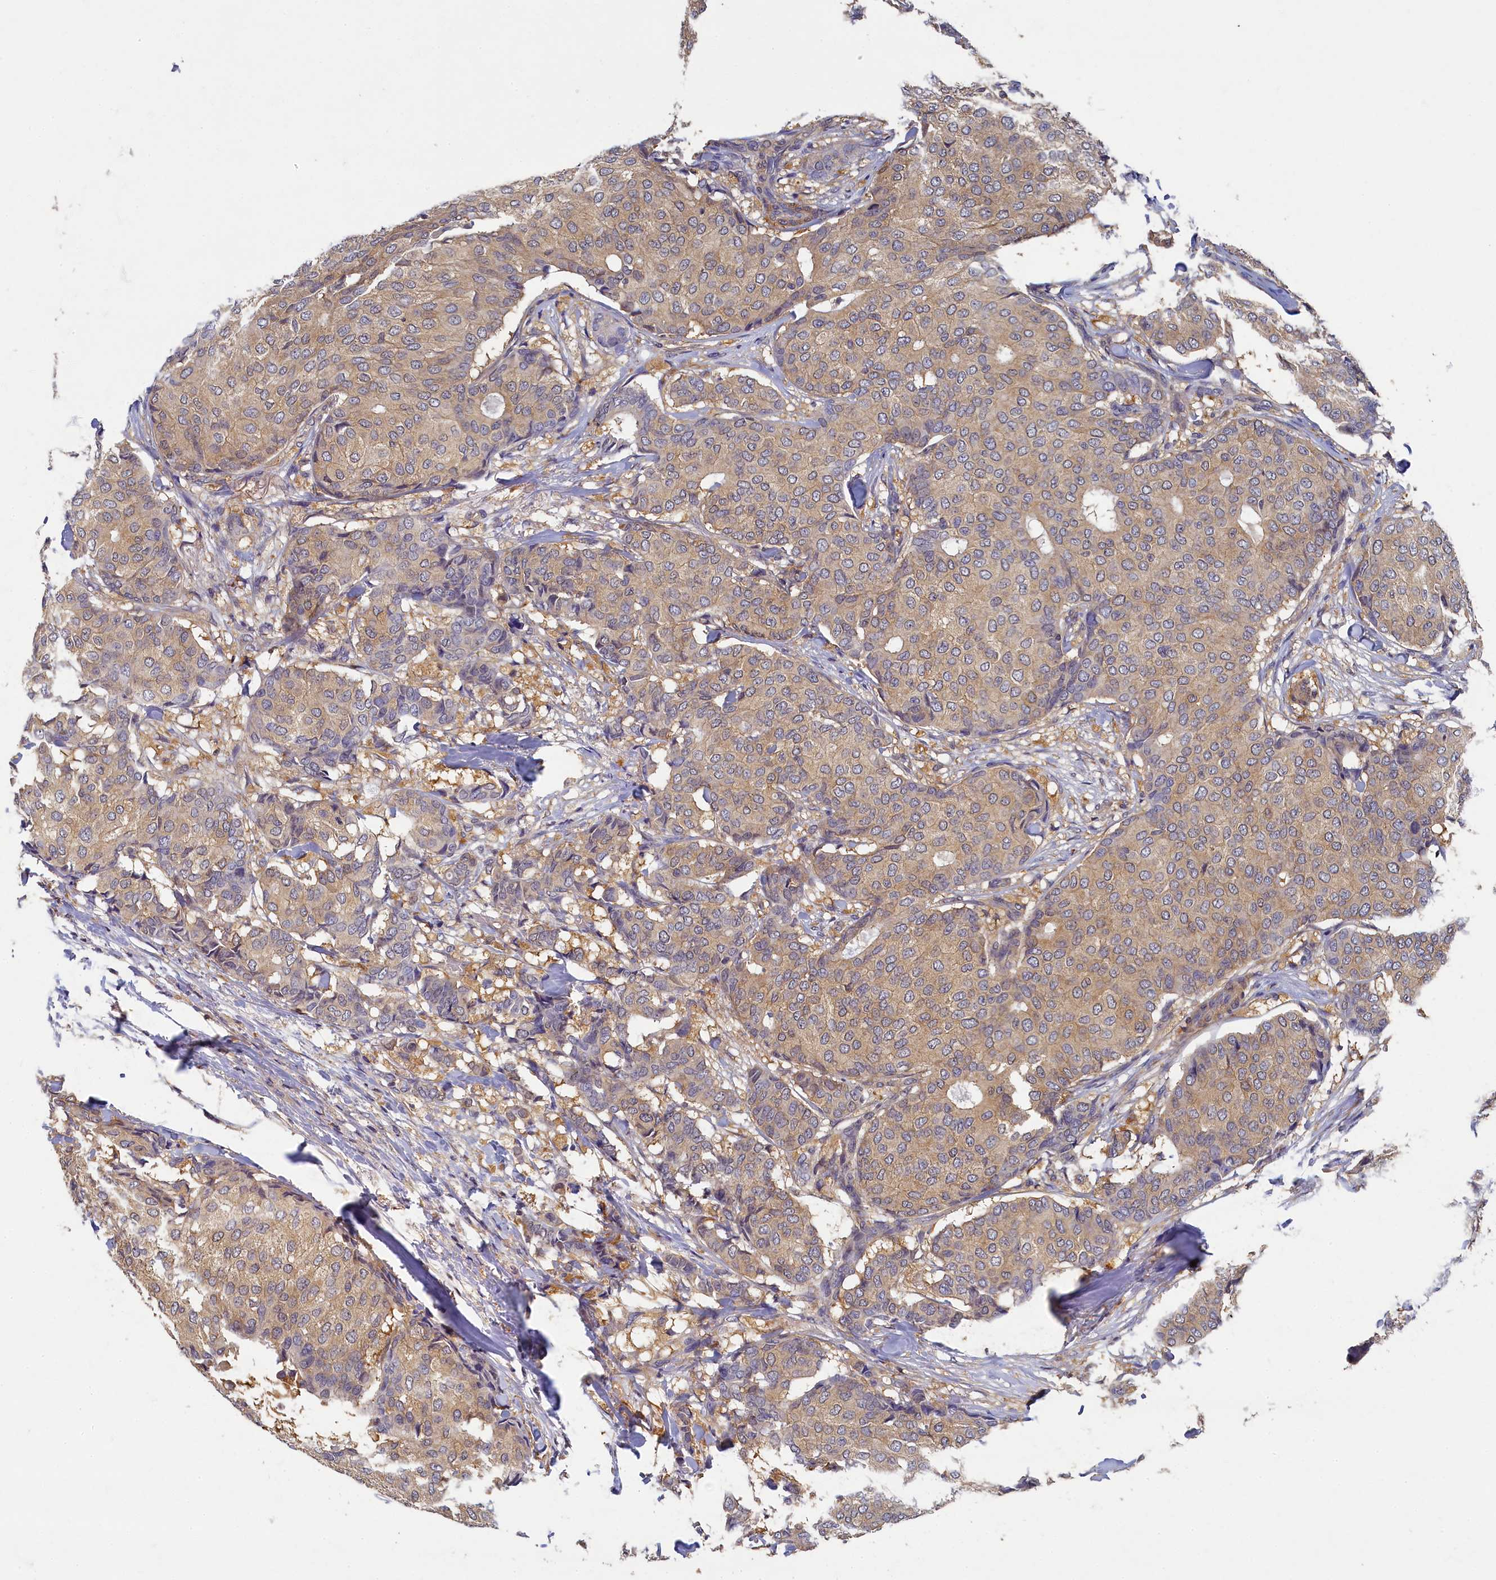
{"staining": {"intensity": "weak", "quantity": ">75%", "location": "cytoplasmic/membranous"}, "tissue": "breast cancer", "cell_type": "Tumor cells", "image_type": "cancer", "snomed": [{"axis": "morphology", "description": "Duct carcinoma"}, {"axis": "topography", "description": "Breast"}], "caption": "DAB (3,3'-diaminobenzidine) immunohistochemical staining of breast infiltrating ductal carcinoma reveals weak cytoplasmic/membranous protein expression in approximately >75% of tumor cells. The staining was performed using DAB (3,3'-diaminobenzidine) to visualize the protein expression in brown, while the nuclei were stained in blue with hematoxylin (Magnification: 20x).", "gene": "TBCB", "patient": {"sex": "female", "age": 75}}